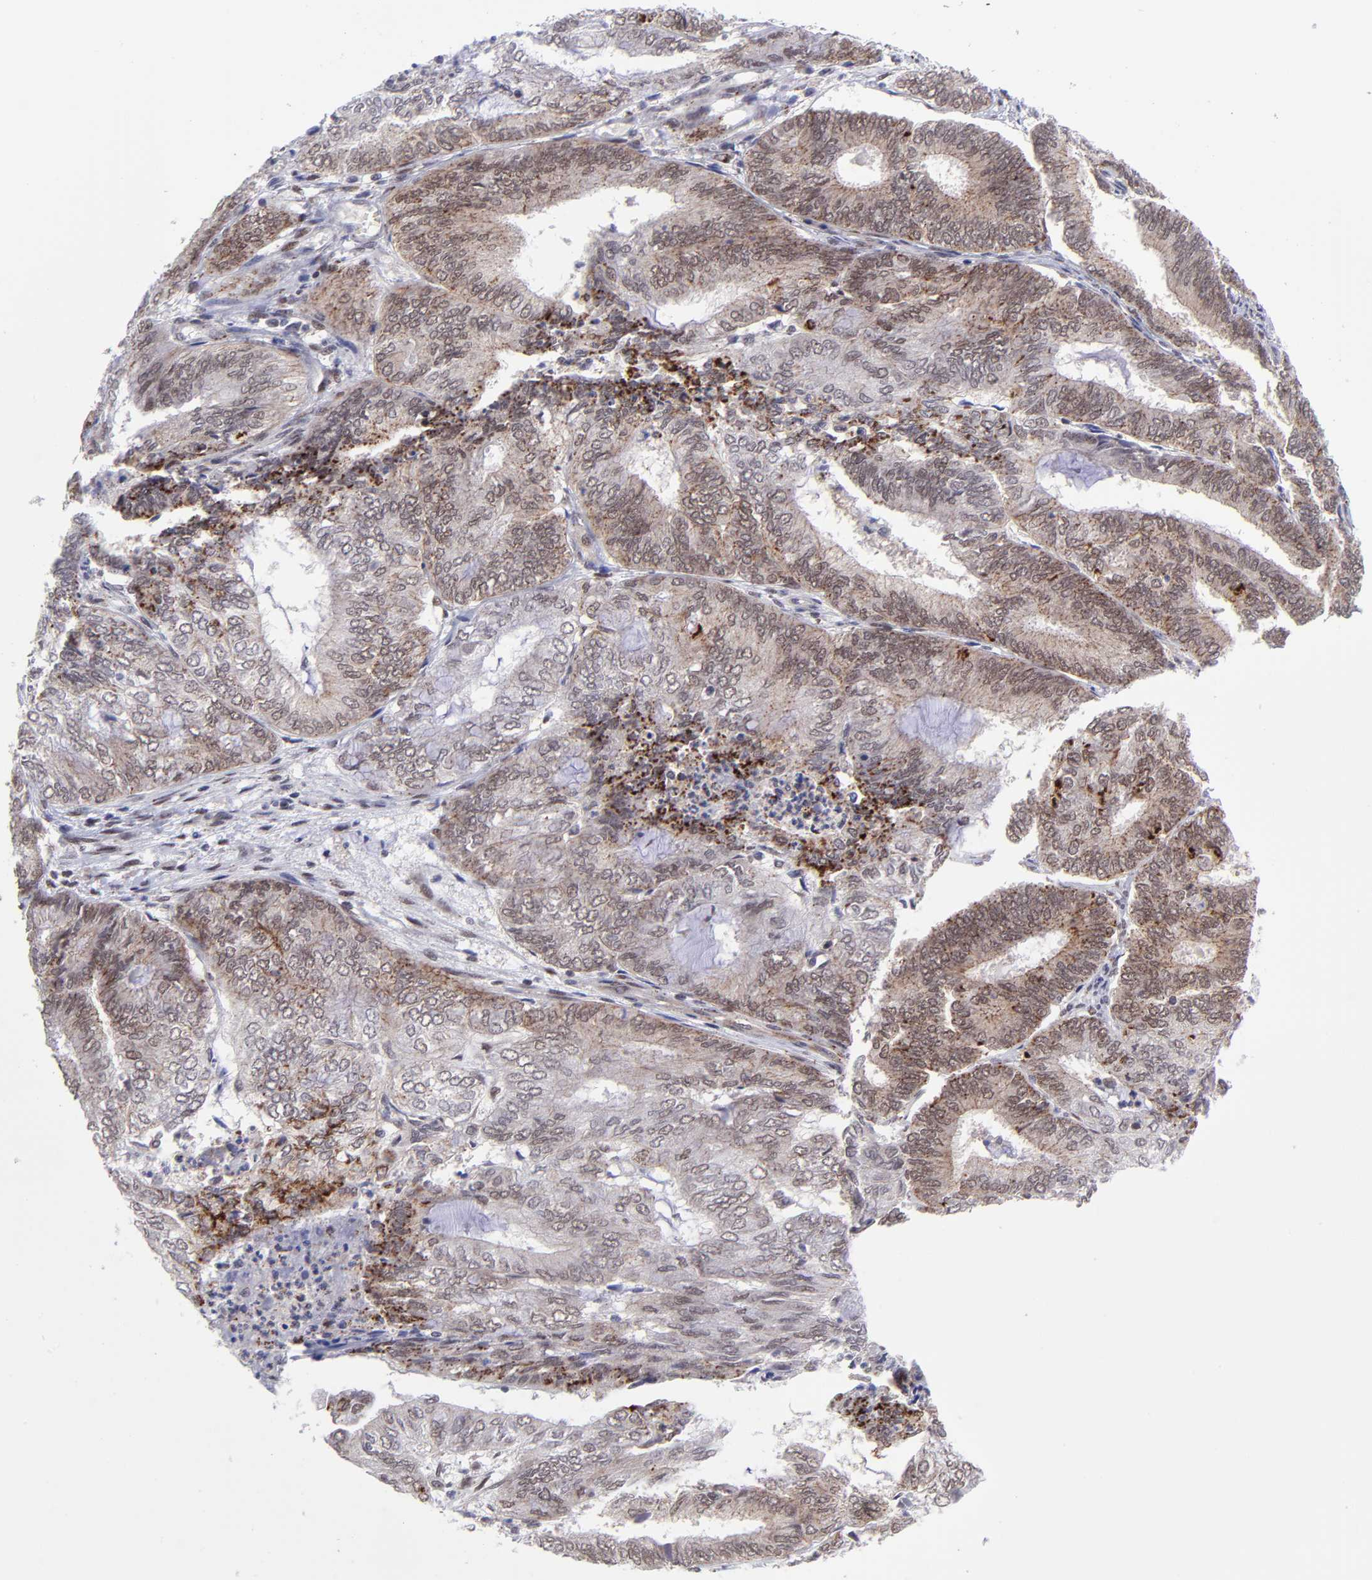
{"staining": {"intensity": "moderate", "quantity": "<25%", "location": "cytoplasmic/membranous"}, "tissue": "endometrial cancer", "cell_type": "Tumor cells", "image_type": "cancer", "snomed": [{"axis": "morphology", "description": "Adenocarcinoma, NOS"}, {"axis": "topography", "description": "Endometrium"}], "caption": "The histopathology image shows staining of endometrial cancer, revealing moderate cytoplasmic/membranous protein staining (brown color) within tumor cells.", "gene": "SOX6", "patient": {"sex": "female", "age": 59}}